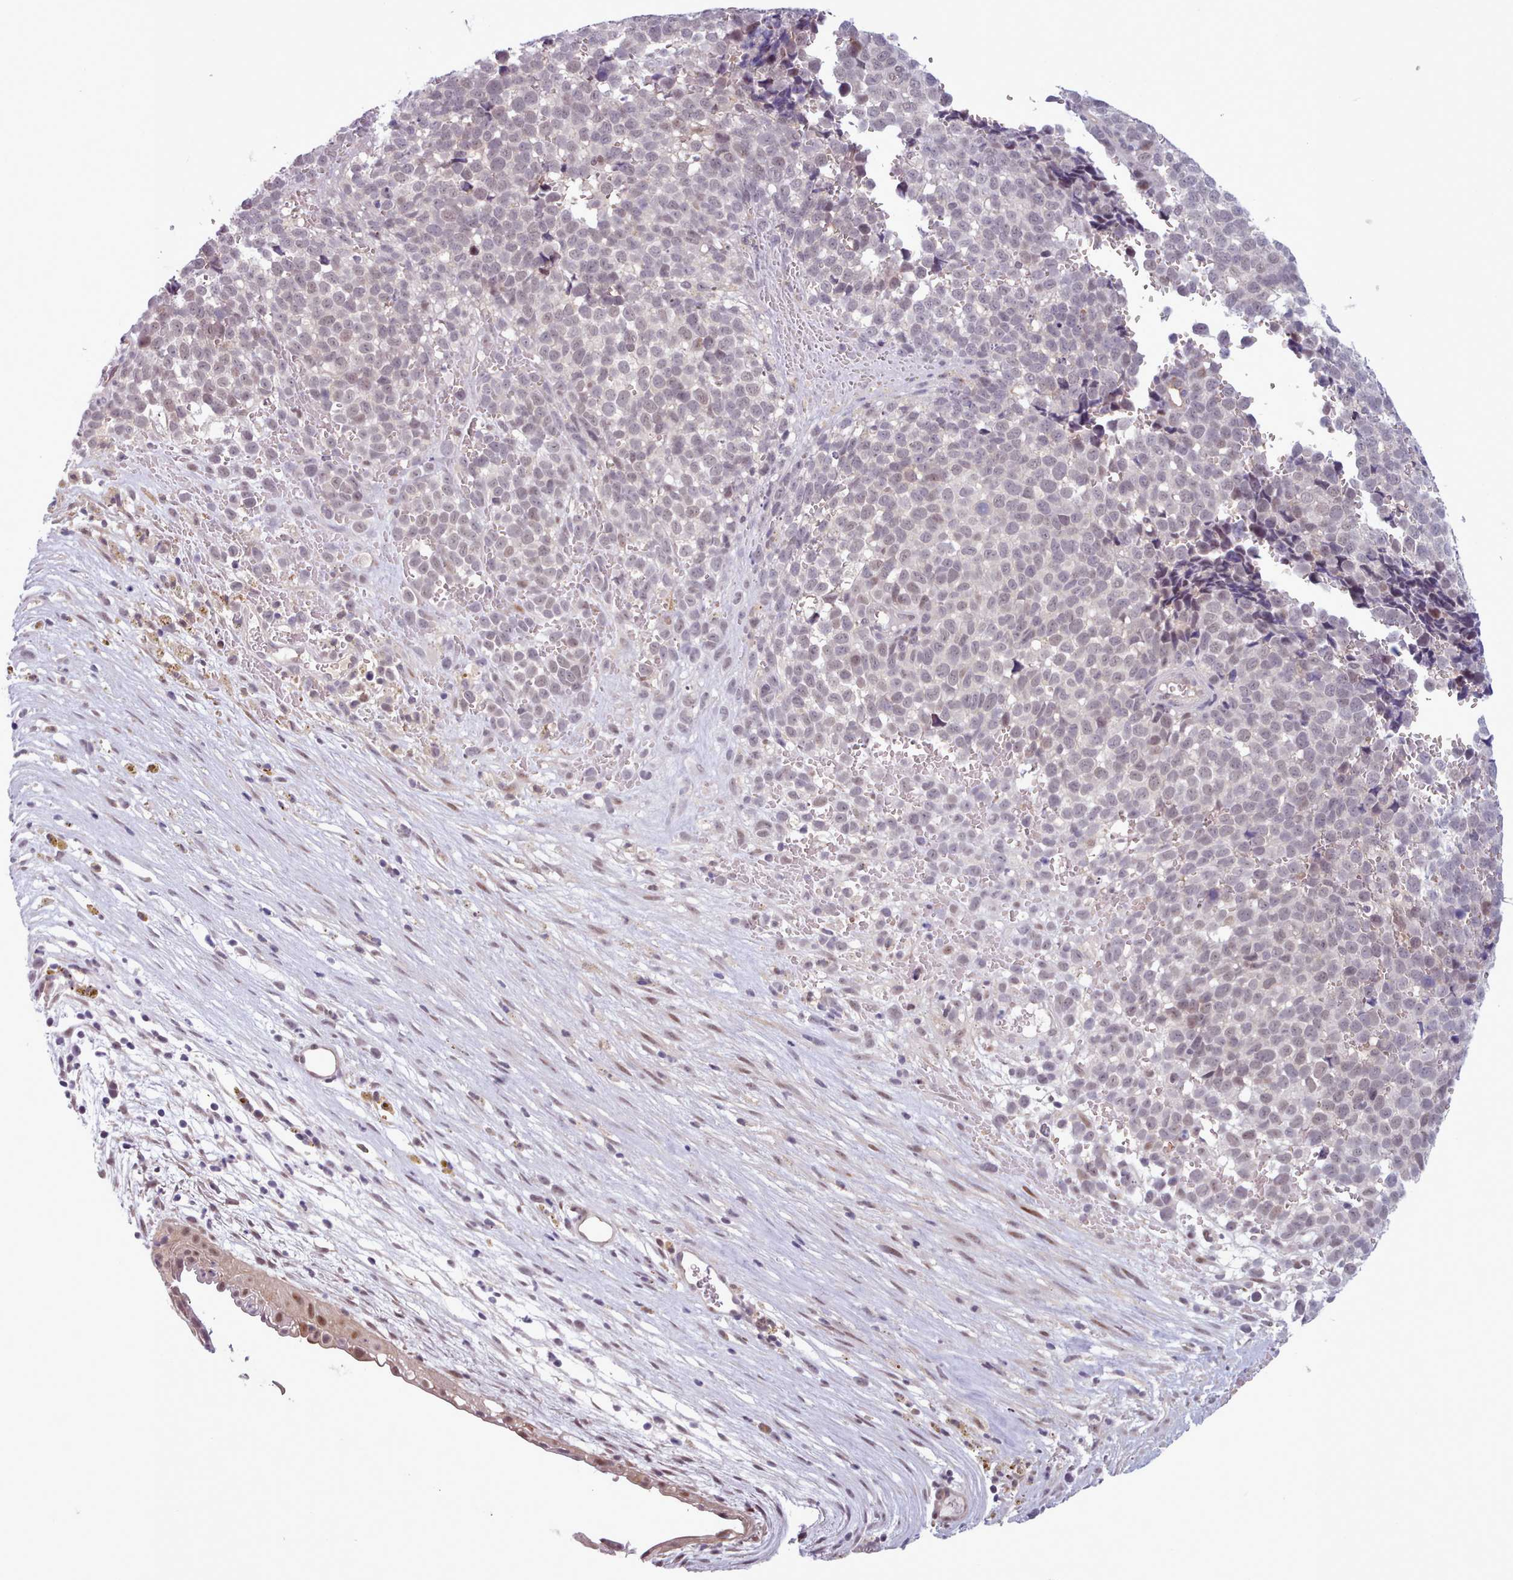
{"staining": {"intensity": "weak", "quantity": "<25%", "location": "nuclear"}, "tissue": "melanoma", "cell_type": "Tumor cells", "image_type": "cancer", "snomed": [{"axis": "morphology", "description": "Malignant melanoma, NOS"}, {"axis": "topography", "description": "Nose, NOS"}], "caption": "DAB immunohistochemical staining of malignant melanoma demonstrates no significant positivity in tumor cells.", "gene": "KBTBD7", "patient": {"sex": "female", "age": 48}}